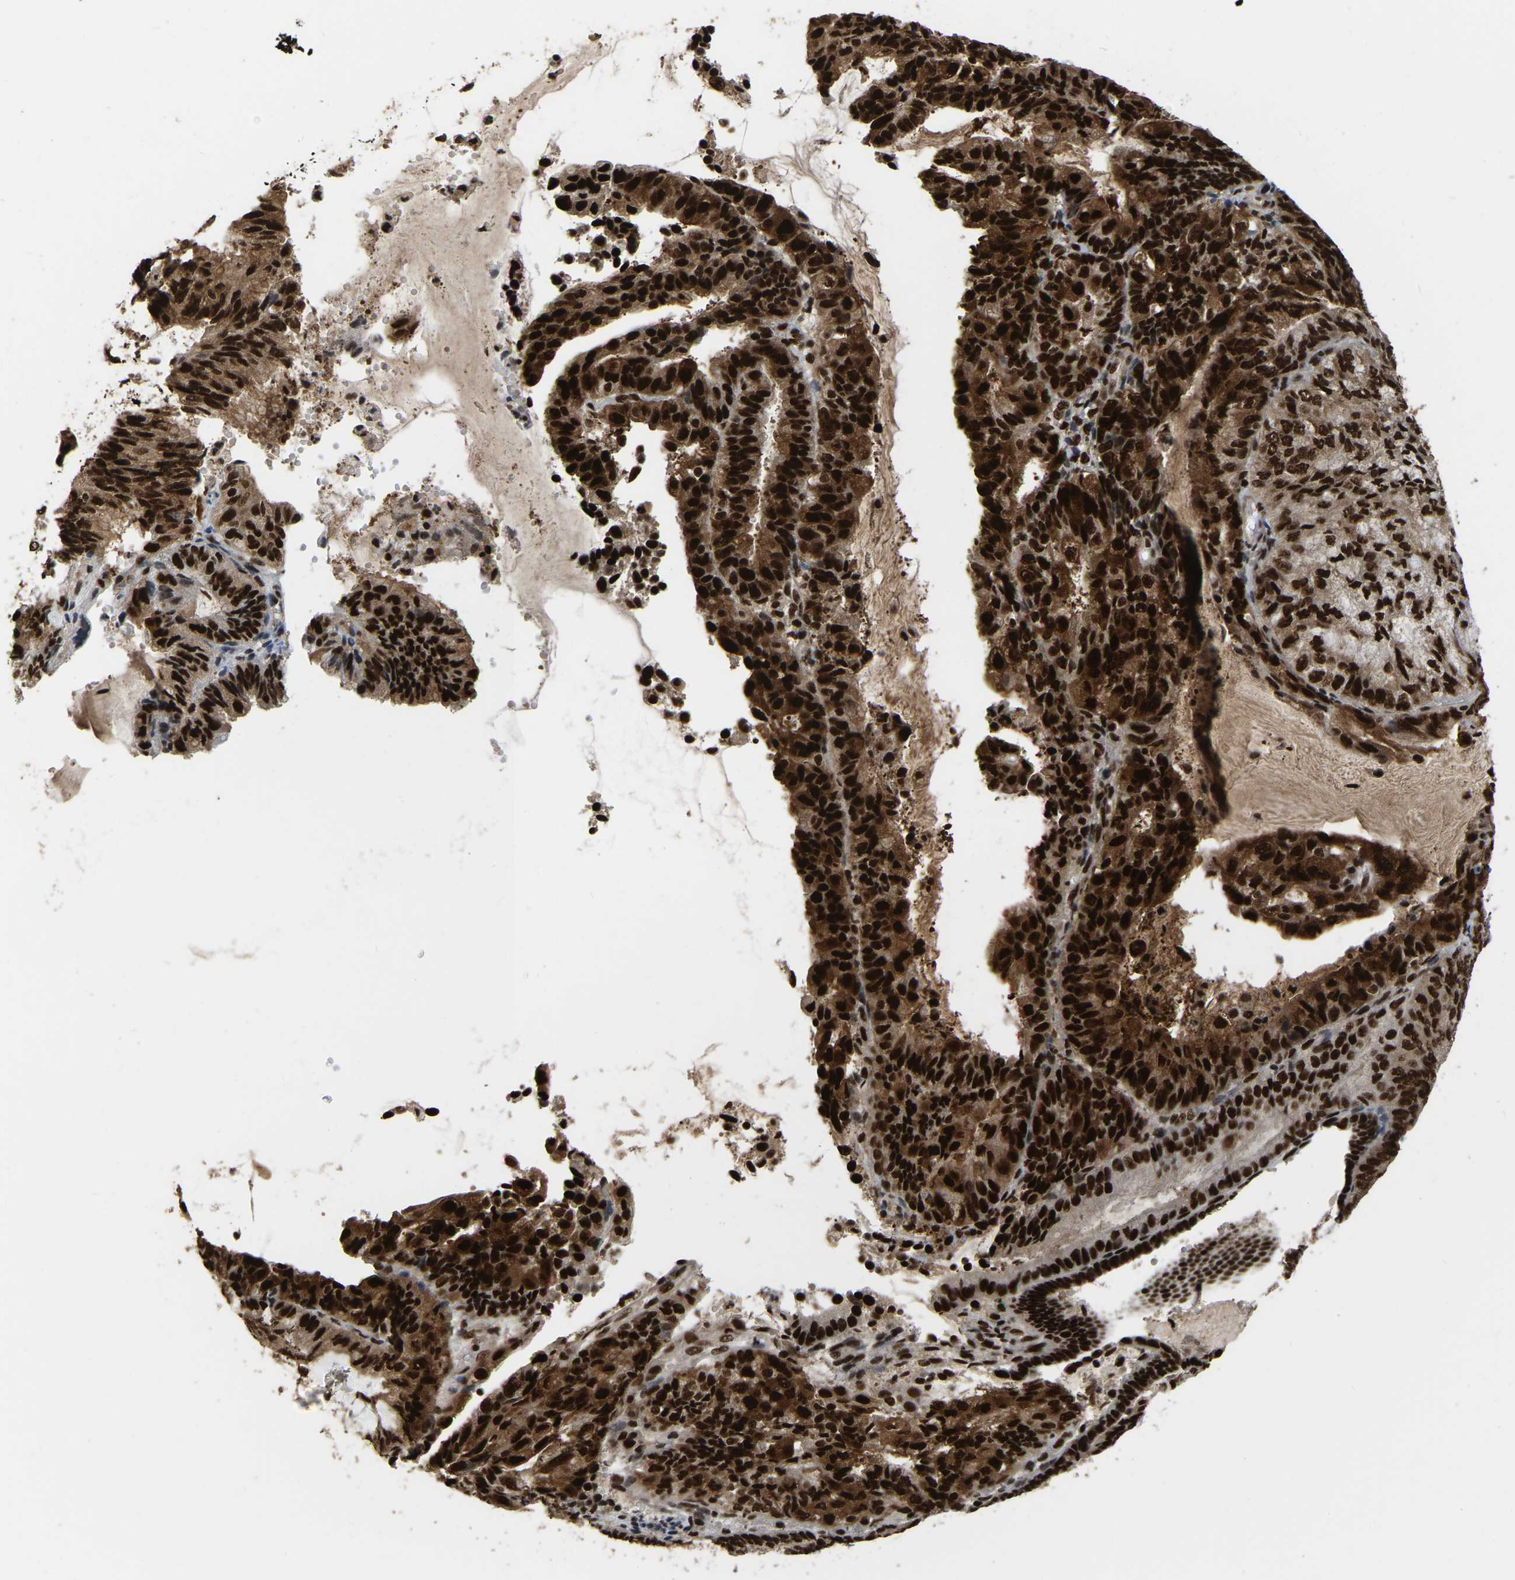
{"staining": {"intensity": "strong", "quantity": ">75%", "location": "cytoplasmic/membranous,nuclear"}, "tissue": "endometrial cancer", "cell_type": "Tumor cells", "image_type": "cancer", "snomed": [{"axis": "morphology", "description": "Adenocarcinoma, NOS"}, {"axis": "topography", "description": "Endometrium"}], "caption": "Protein positivity by IHC displays strong cytoplasmic/membranous and nuclear positivity in approximately >75% of tumor cells in endometrial cancer.", "gene": "TBL1XR1", "patient": {"sex": "female", "age": 81}}